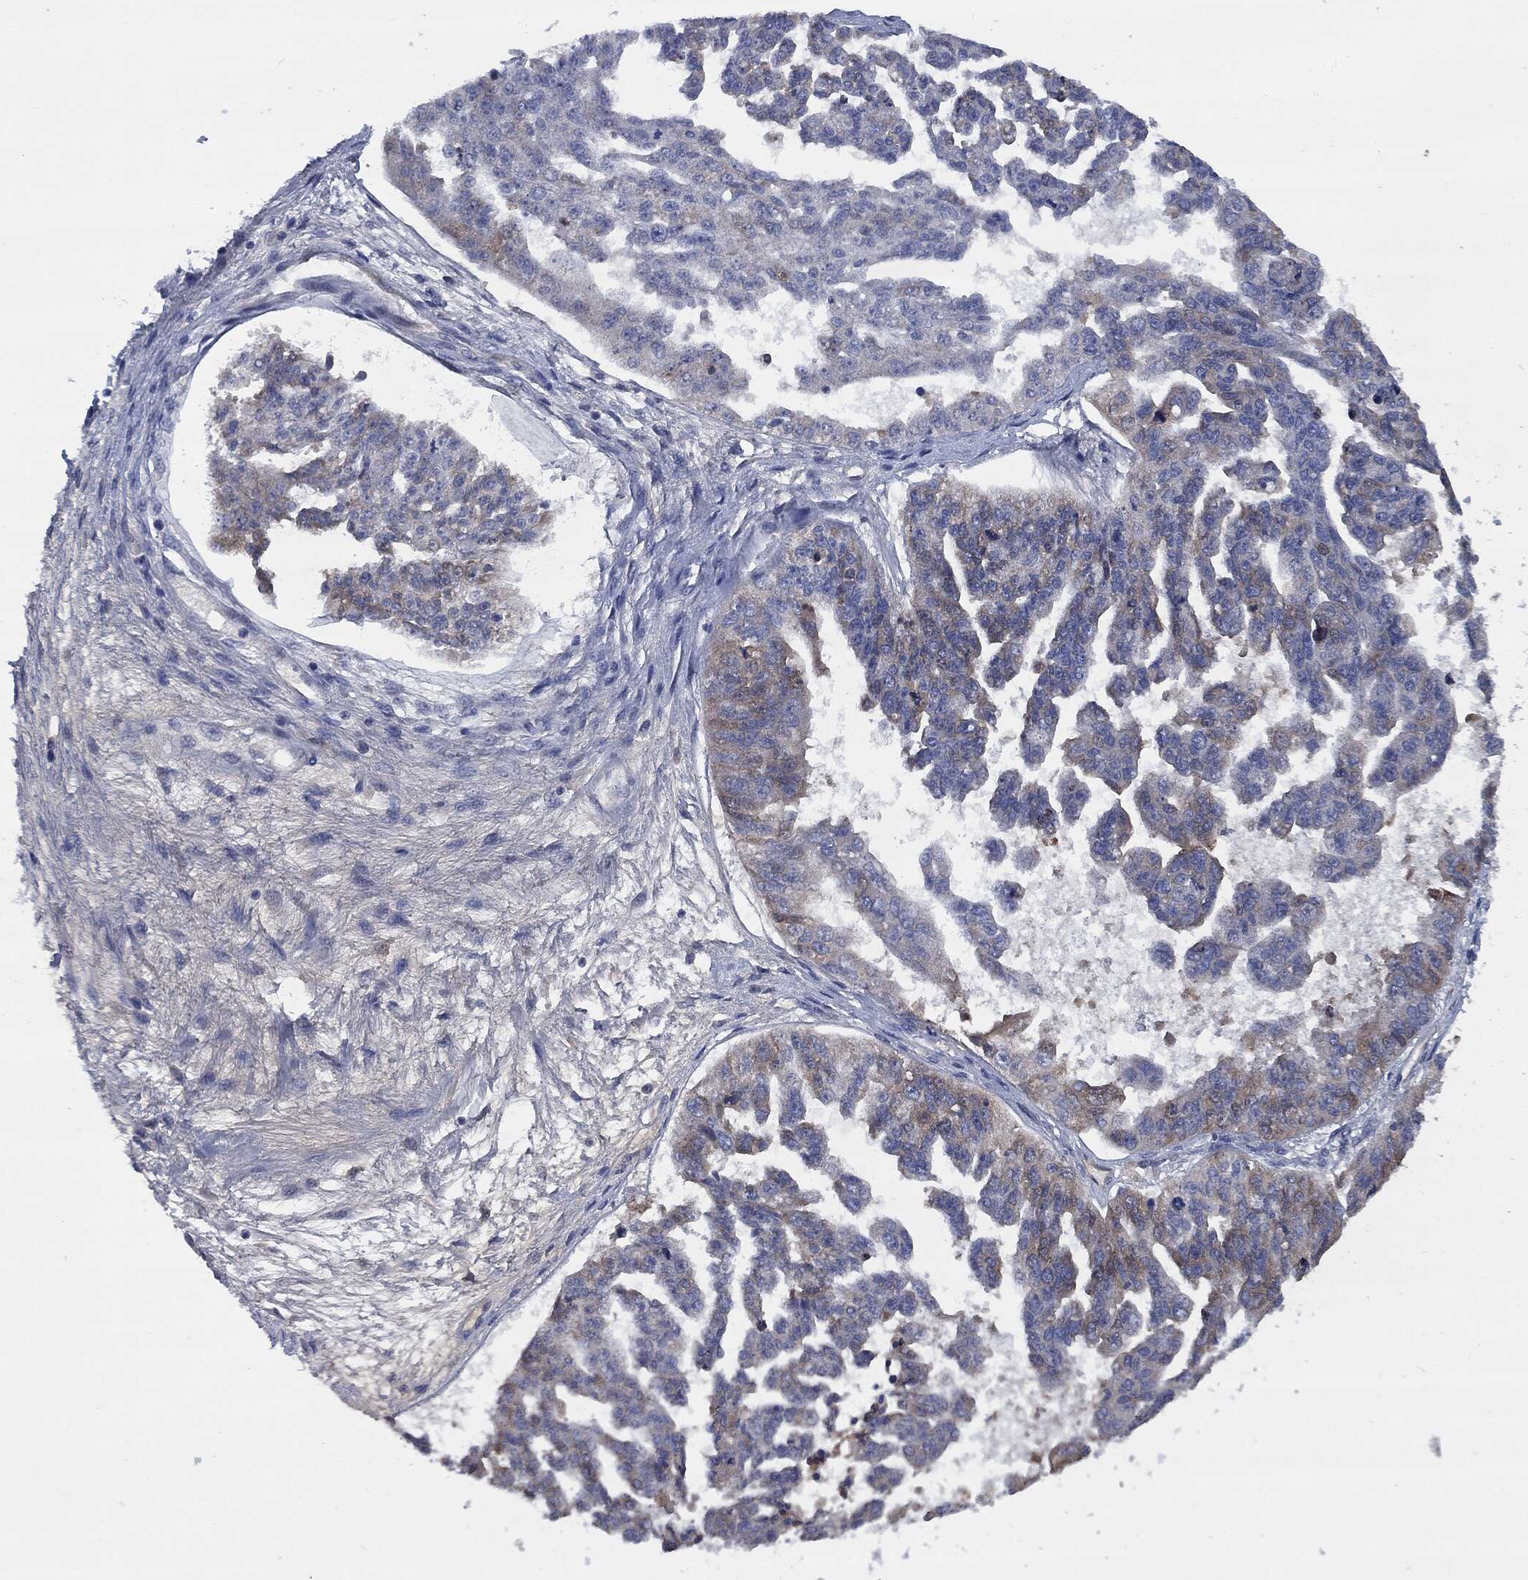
{"staining": {"intensity": "moderate", "quantity": "<25%", "location": "cytoplasmic/membranous"}, "tissue": "ovarian cancer", "cell_type": "Tumor cells", "image_type": "cancer", "snomed": [{"axis": "morphology", "description": "Cystadenocarcinoma, serous, NOS"}, {"axis": "topography", "description": "Ovary"}], "caption": "Protein expression analysis of human ovarian cancer reveals moderate cytoplasmic/membranous positivity in about <25% of tumor cells. (IHC, brightfield microscopy, high magnification).", "gene": "IL2RG", "patient": {"sex": "female", "age": 58}}